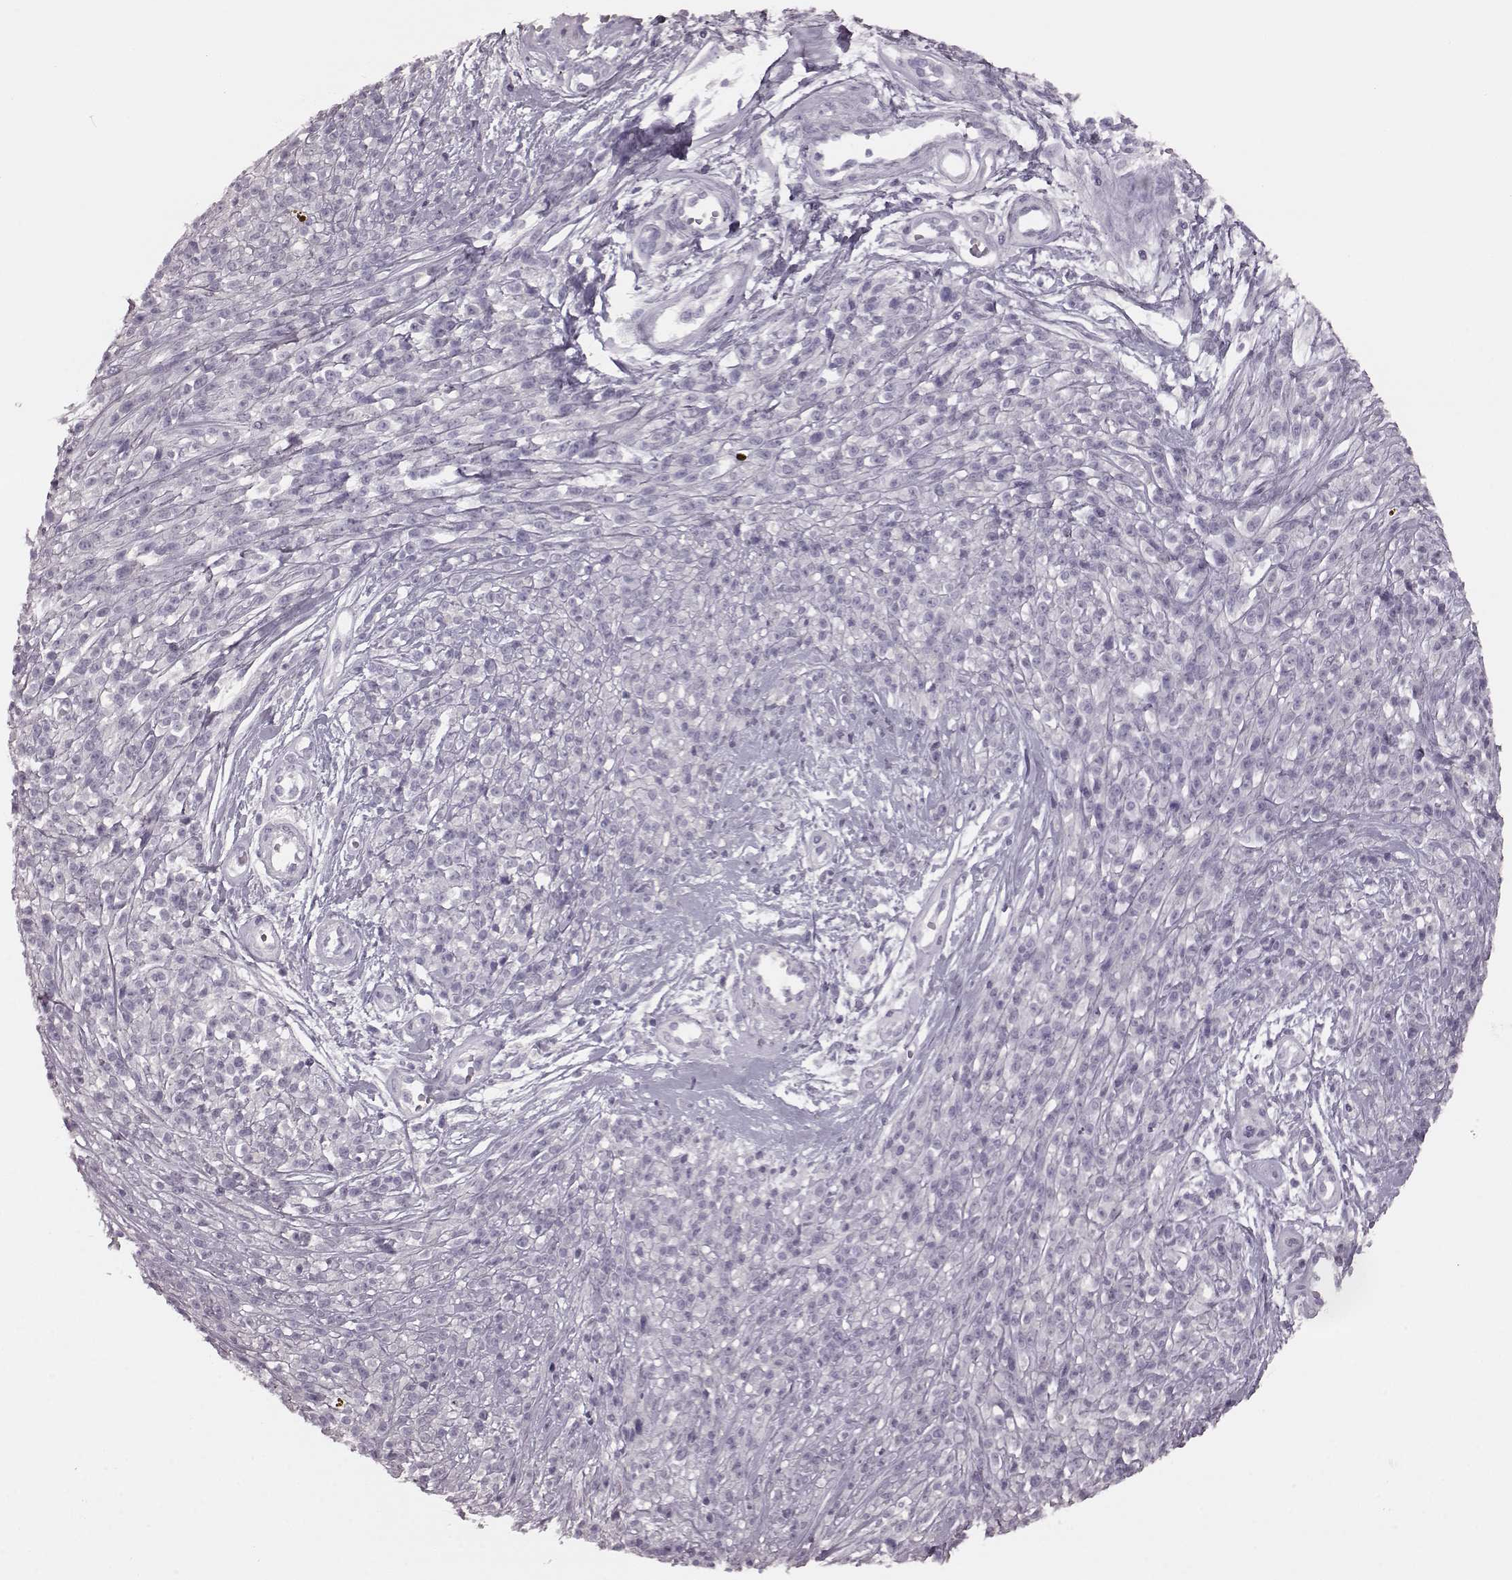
{"staining": {"intensity": "negative", "quantity": "none", "location": "none"}, "tissue": "melanoma", "cell_type": "Tumor cells", "image_type": "cancer", "snomed": [{"axis": "morphology", "description": "Malignant melanoma, NOS"}, {"axis": "topography", "description": "Skin"}, {"axis": "topography", "description": "Skin of trunk"}], "caption": "Immunohistochemical staining of melanoma displays no significant expression in tumor cells.", "gene": "CRYBA2", "patient": {"sex": "male", "age": 74}}